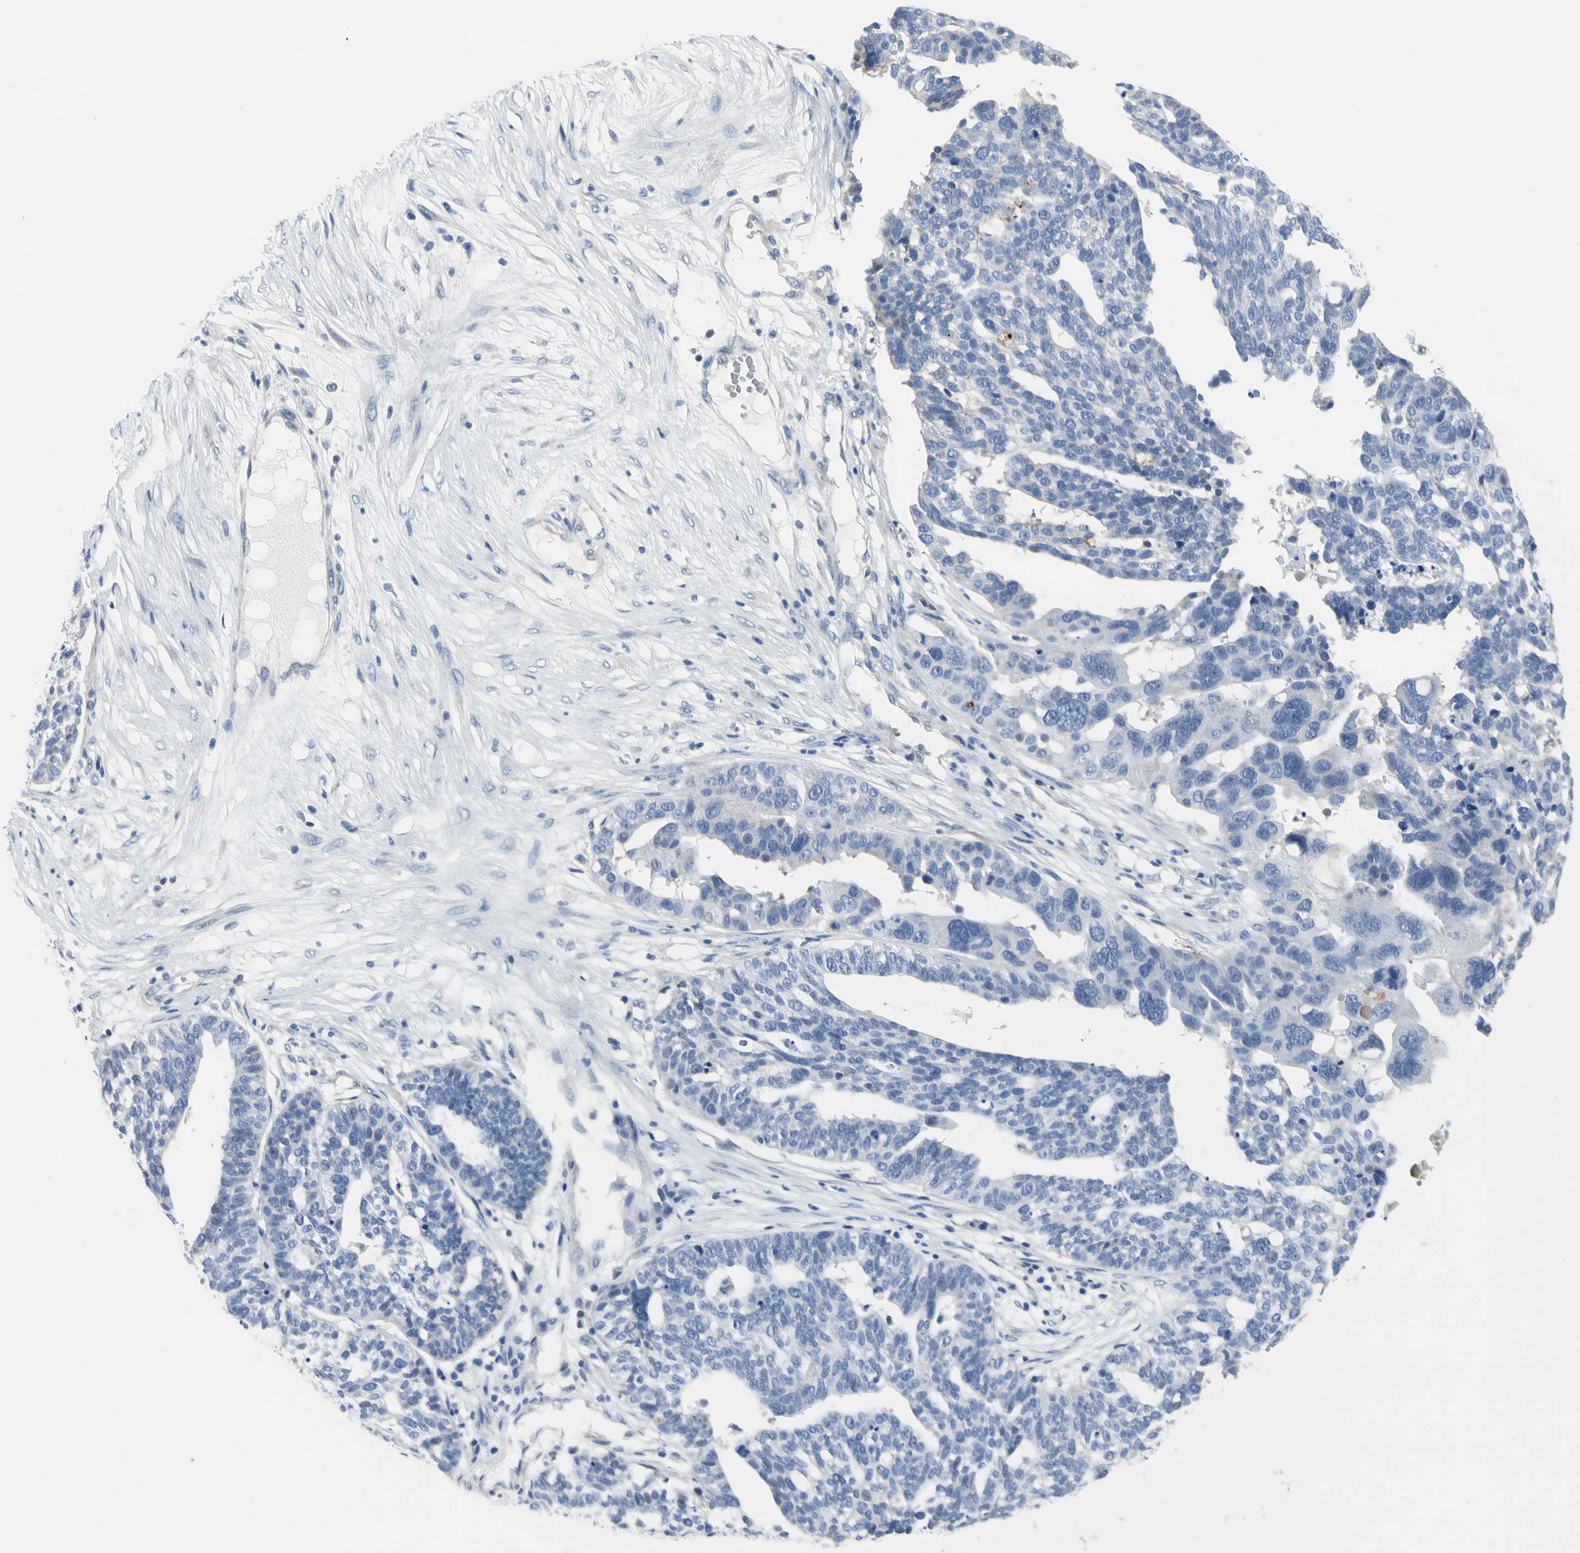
{"staining": {"intensity": "negative", "quantity": "none", "location": "none"}, "tissue": "ovarian cancer", "cell_type": "Tumor cells", "image_type": "cancer", "snomed": [{"axis": "morphology", "description": "Cystadenocarcinoma, serous, NOS"}, {"axis": "topography", "description": "Ovary"}], "caption": "This is an immunohistochemistry (IHC) histopathology image of serous cystadenocarcinoma (ovarian). There is no positivity in tumor cells.", "gene": "MUC5B", "patient": {"sex": "female", "age": 59}}